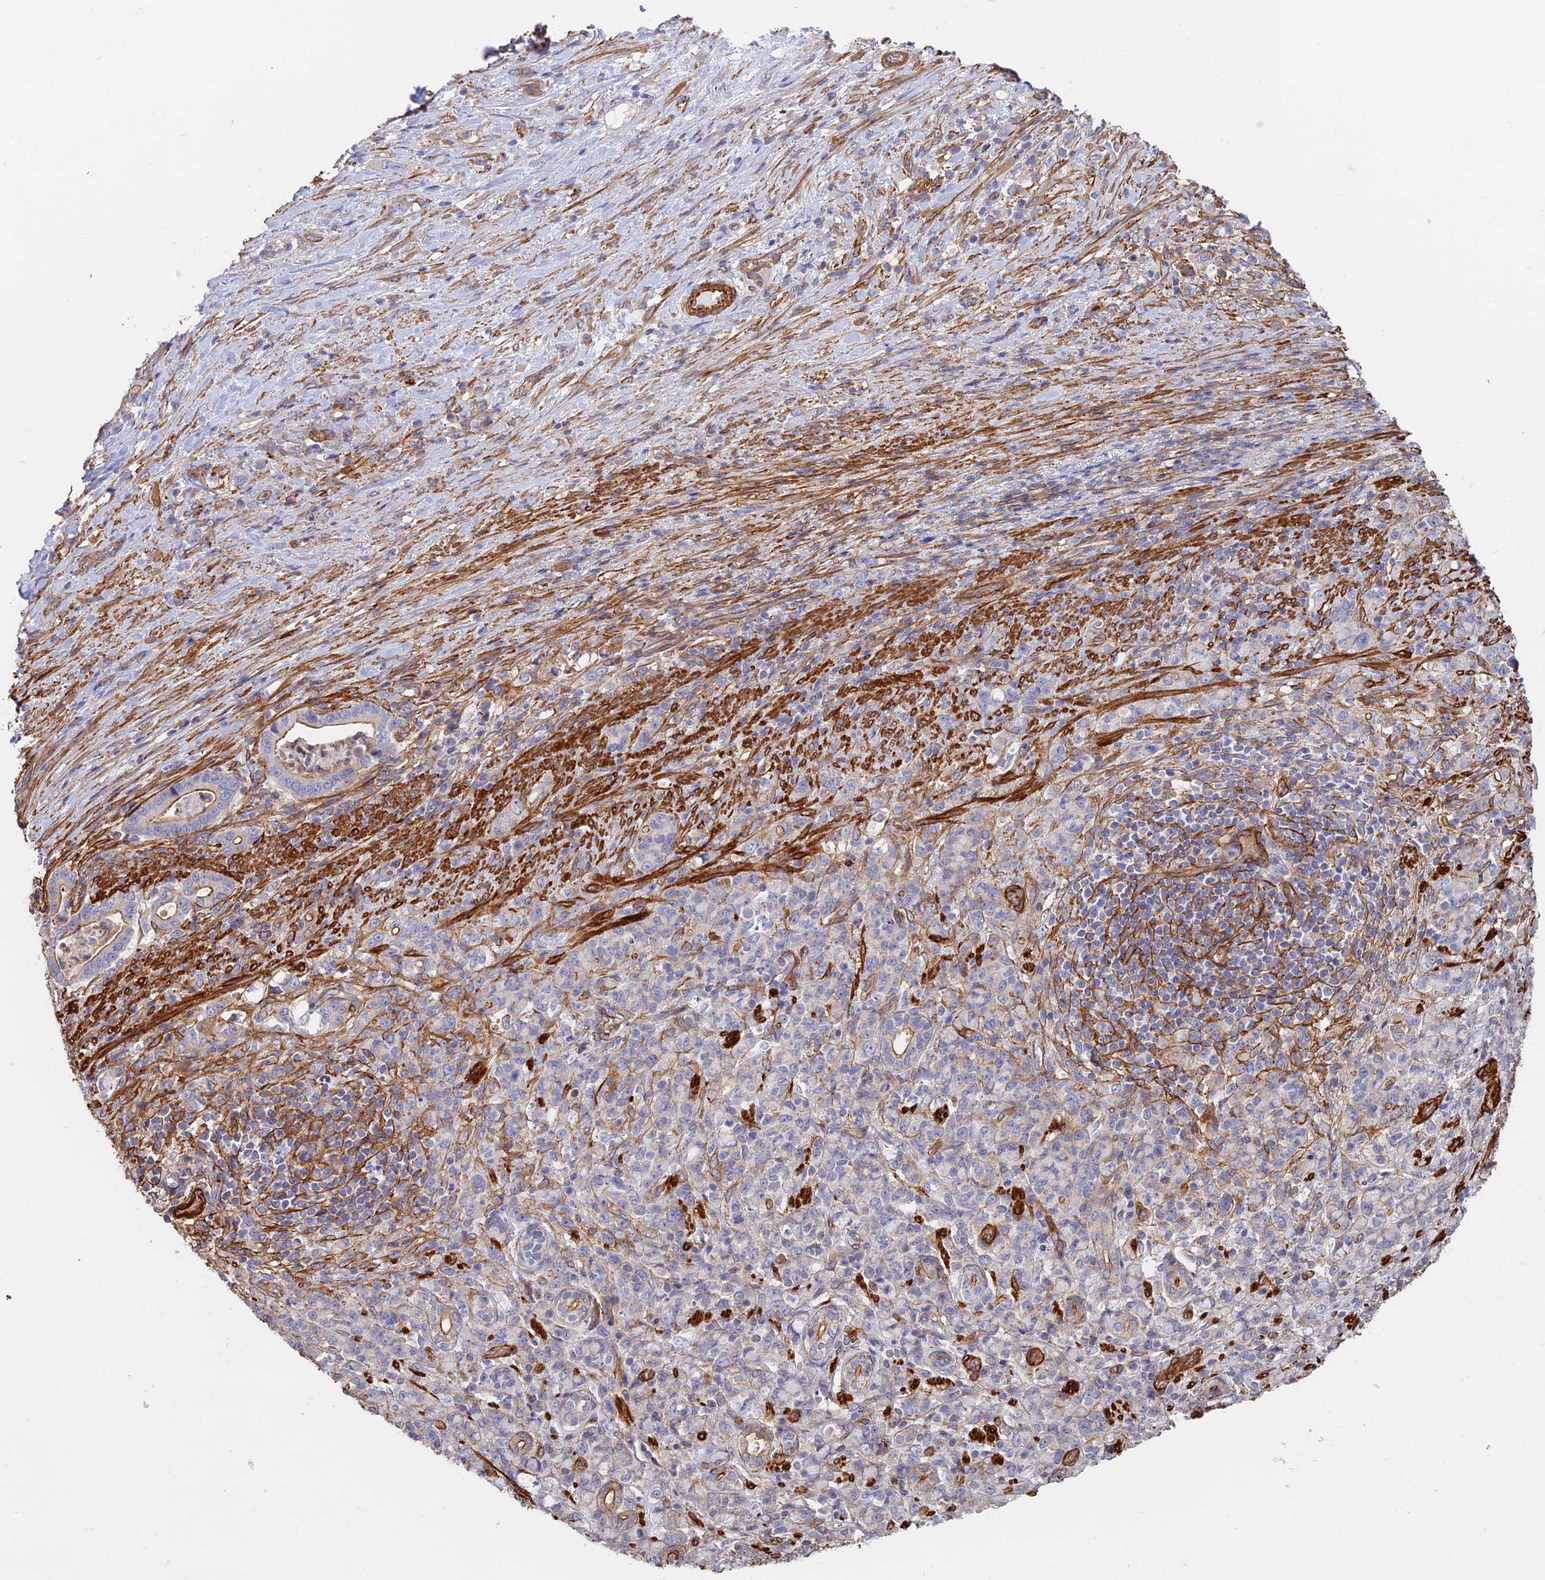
{"staining": {"intensity": "moderate", "quantity": "<25%", "location": "cytoplasmic/membranous"}, "tissue": "stomach cancer", "cell_type": "Tumor cells", "image_type": "cancer", "snomed": [{"axis": "morphology", "description": "Adenocarcinoma, NOS"}, {"axis": "topography", "description": "Stomach"}], "caption": "A micrograph of stomach cancer (adenocarcinoma) stained for a protein shows moderate cytoplasmic/membranous brown staining in tumor cells.", "gene": "PAK4", "patient": {"sex": "female", "age": 79}}